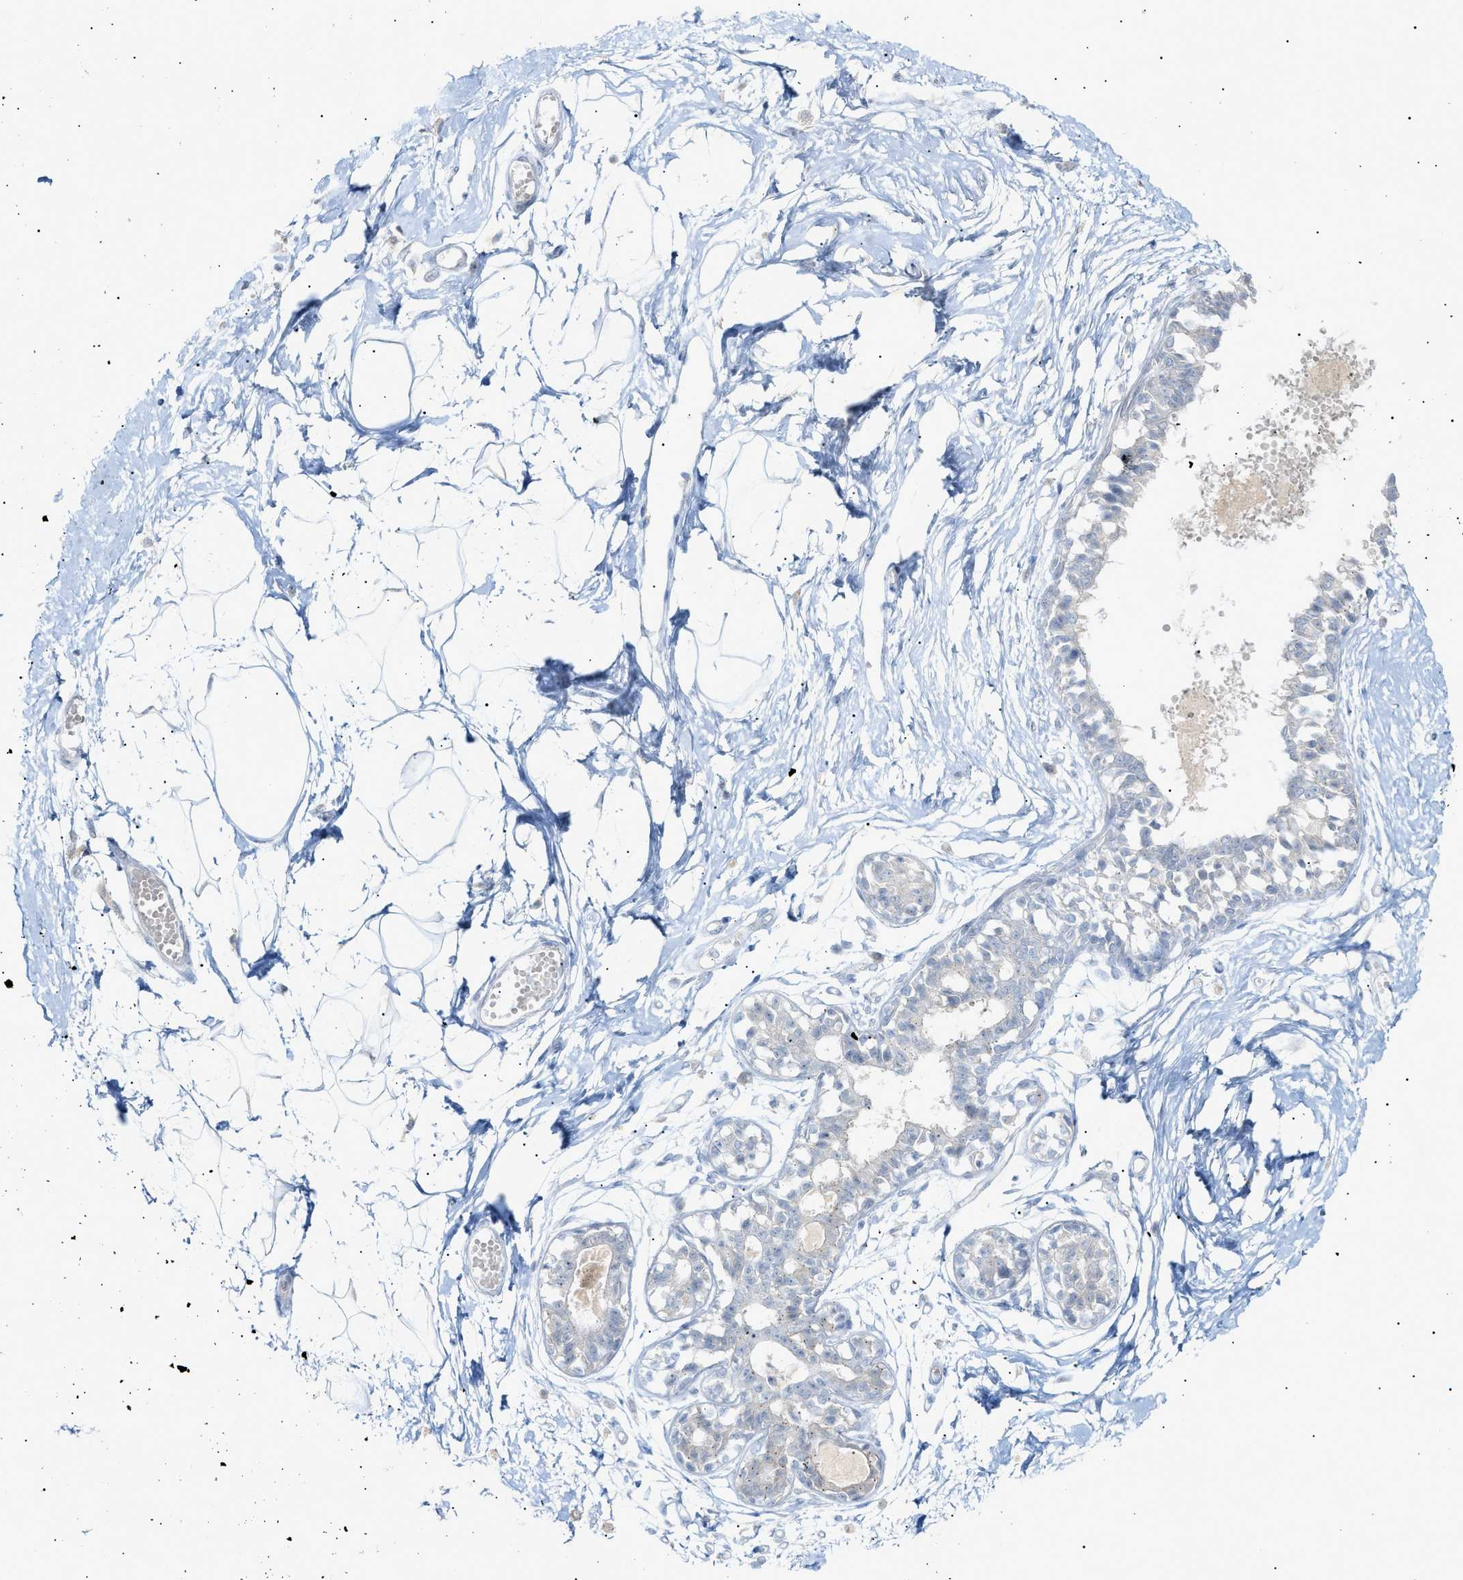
{"staining": {"intensity": "negative", "quantity": "none", "location": "none"}, "tissue": "breast", "cell_type": "Adipocytes", "image_type": "normal", "snomed": [{"axis": "morphology", "description": "Normal tissue, NOS"}, {"axis": "topography", "description": "Breast"}], "caption": "IHC histopathology image of normal breast: breast stained with DAB exhibits no significant protein expression in adipocytes.", "gene": "SLC25A31", "patient": {"sex": "female", "age": 45}}